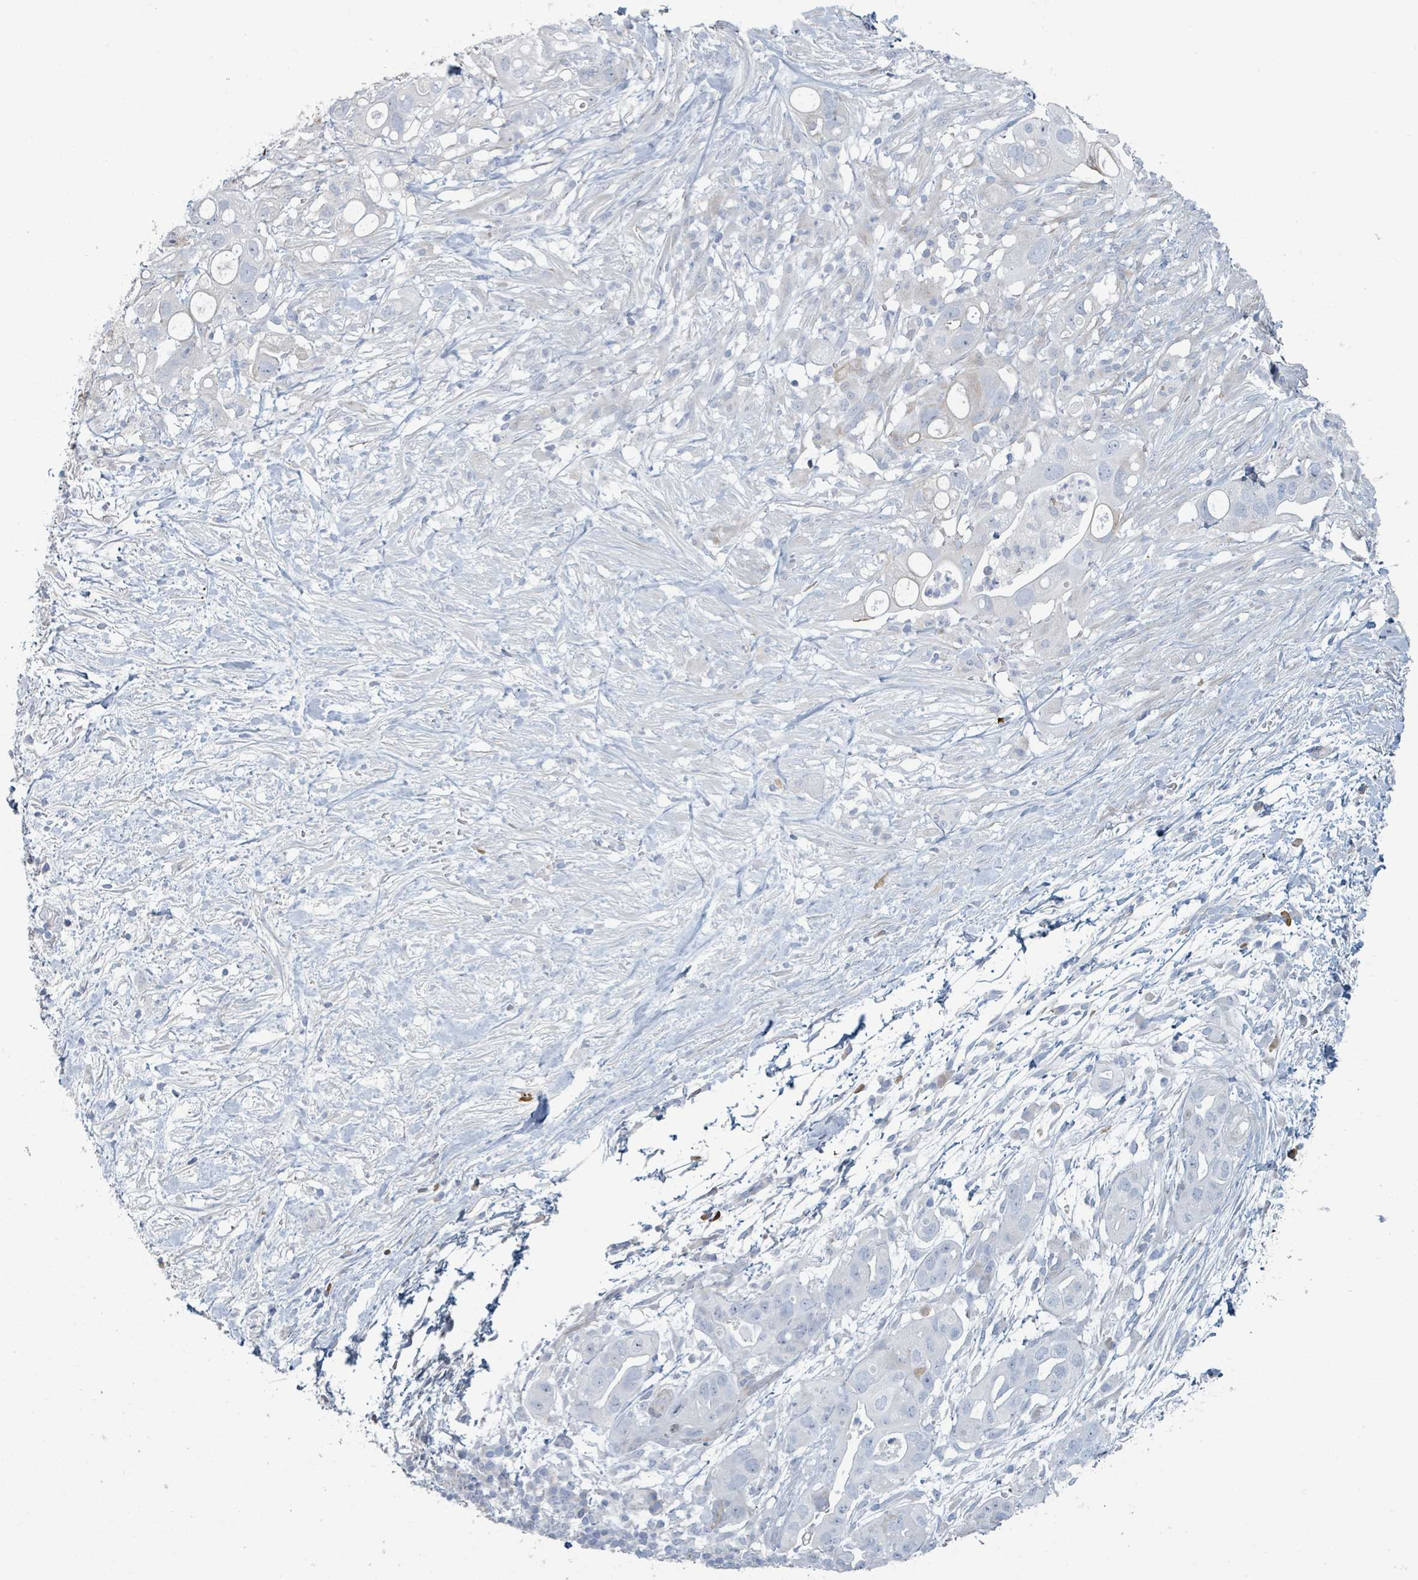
{"staining": {"intensity": "negative", "quantity": "none", "location": "none"}, "tissue": "pancreatic cancer", "cell_type": "Tumor cells", "image_type": "cancer", "snomed": [{"axis": "morphology", "description": "Adenocarcinoma, NOS"}, {"axis": "topography", "description": "Pancreas"}], "caption": "High magnification brightfield microscopy of pancreatic cancer stained with DAB (brown) and counterstained with hematoxylin (blue): tumor cells show no significant positivity.", "gene": "RAB33B", "patient": {"sex": "female", "age": 72}}